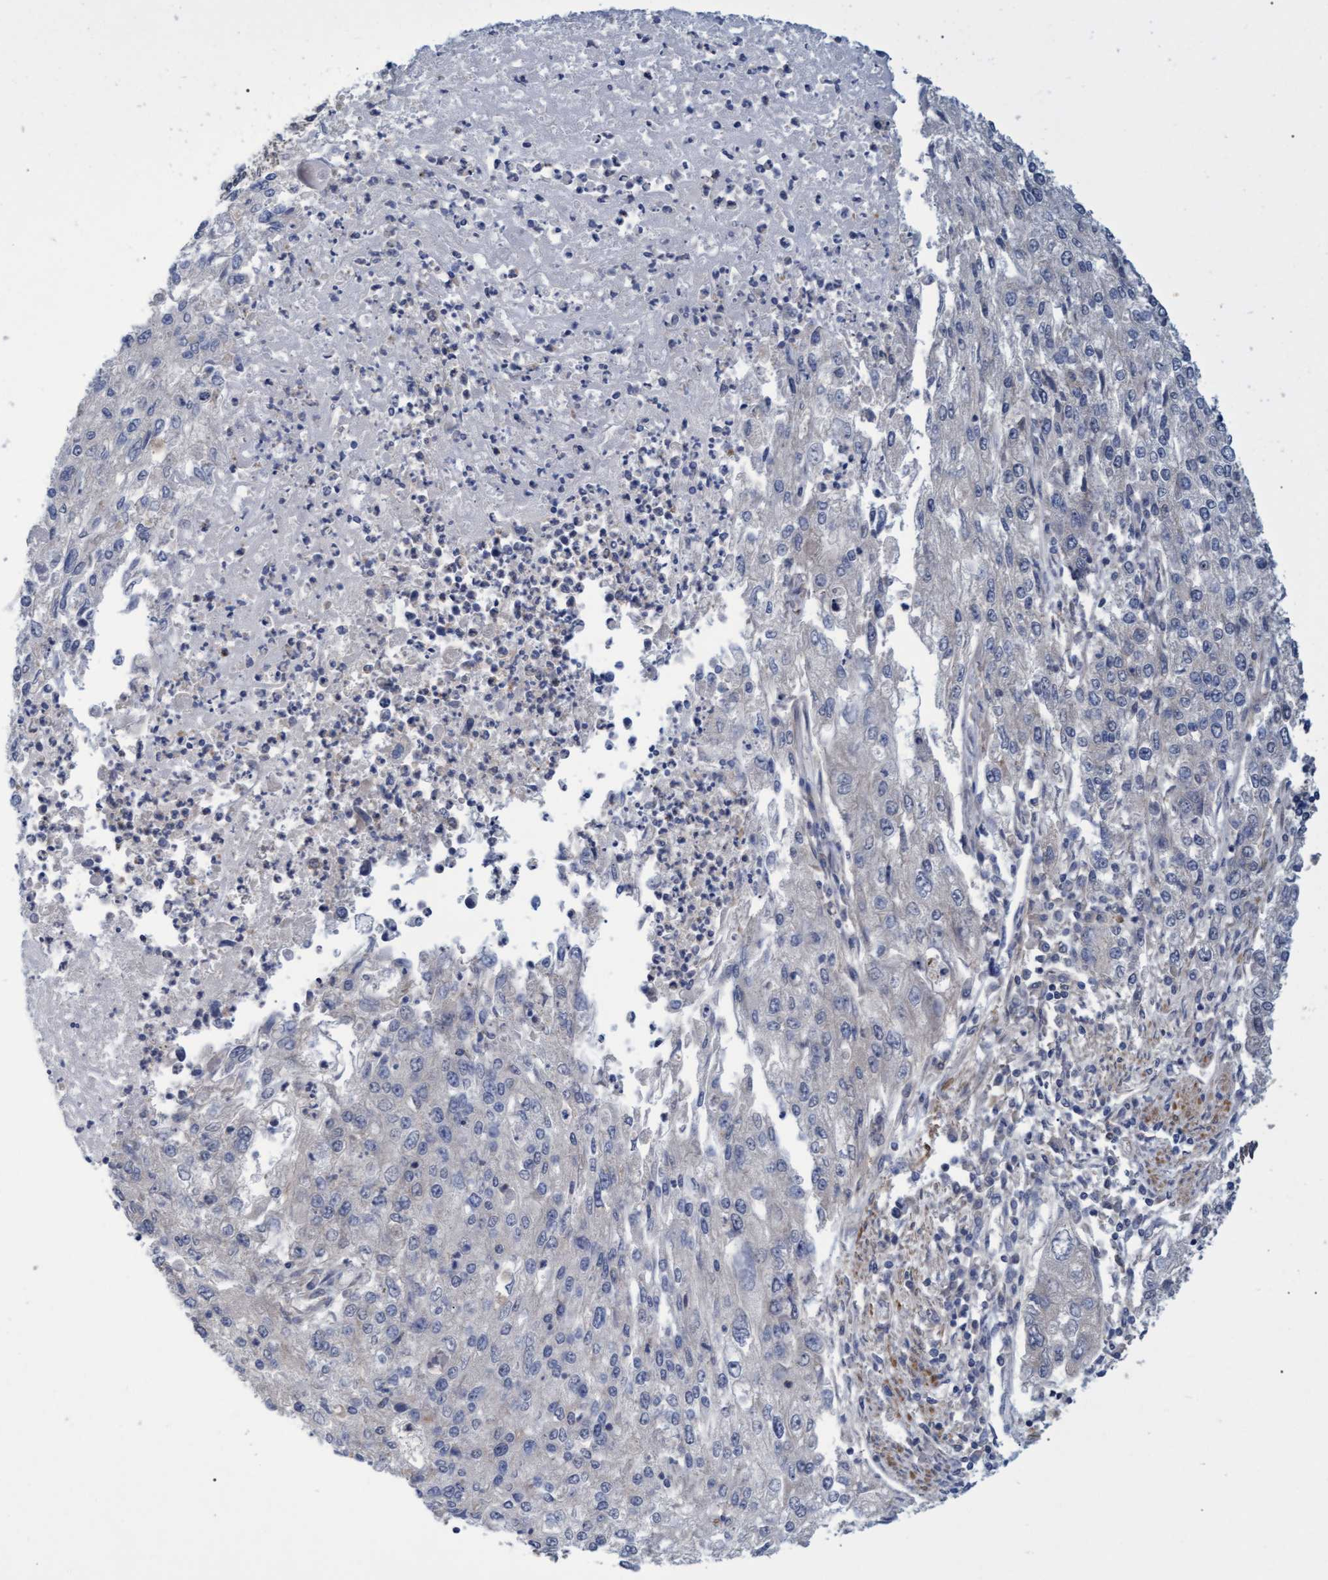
{"staining": {"intensity": "negative", "quantity": "none", "location": "none"}, "tissue": "endometrial cancer", "cell_type": "Tumor cells", "image_type": "cancer", "snomed": [{"axis": "morphology", "description": "Adenocarcinoma, NOS"}, {"axis": "topography", "description": "Endometrium"}], "caption": "The image reveals no staining of tumor cells in endometrial cancer (adenocarcinoma).", "gene": "NAA15", "patient": {"sex": "female", "age": 49}}